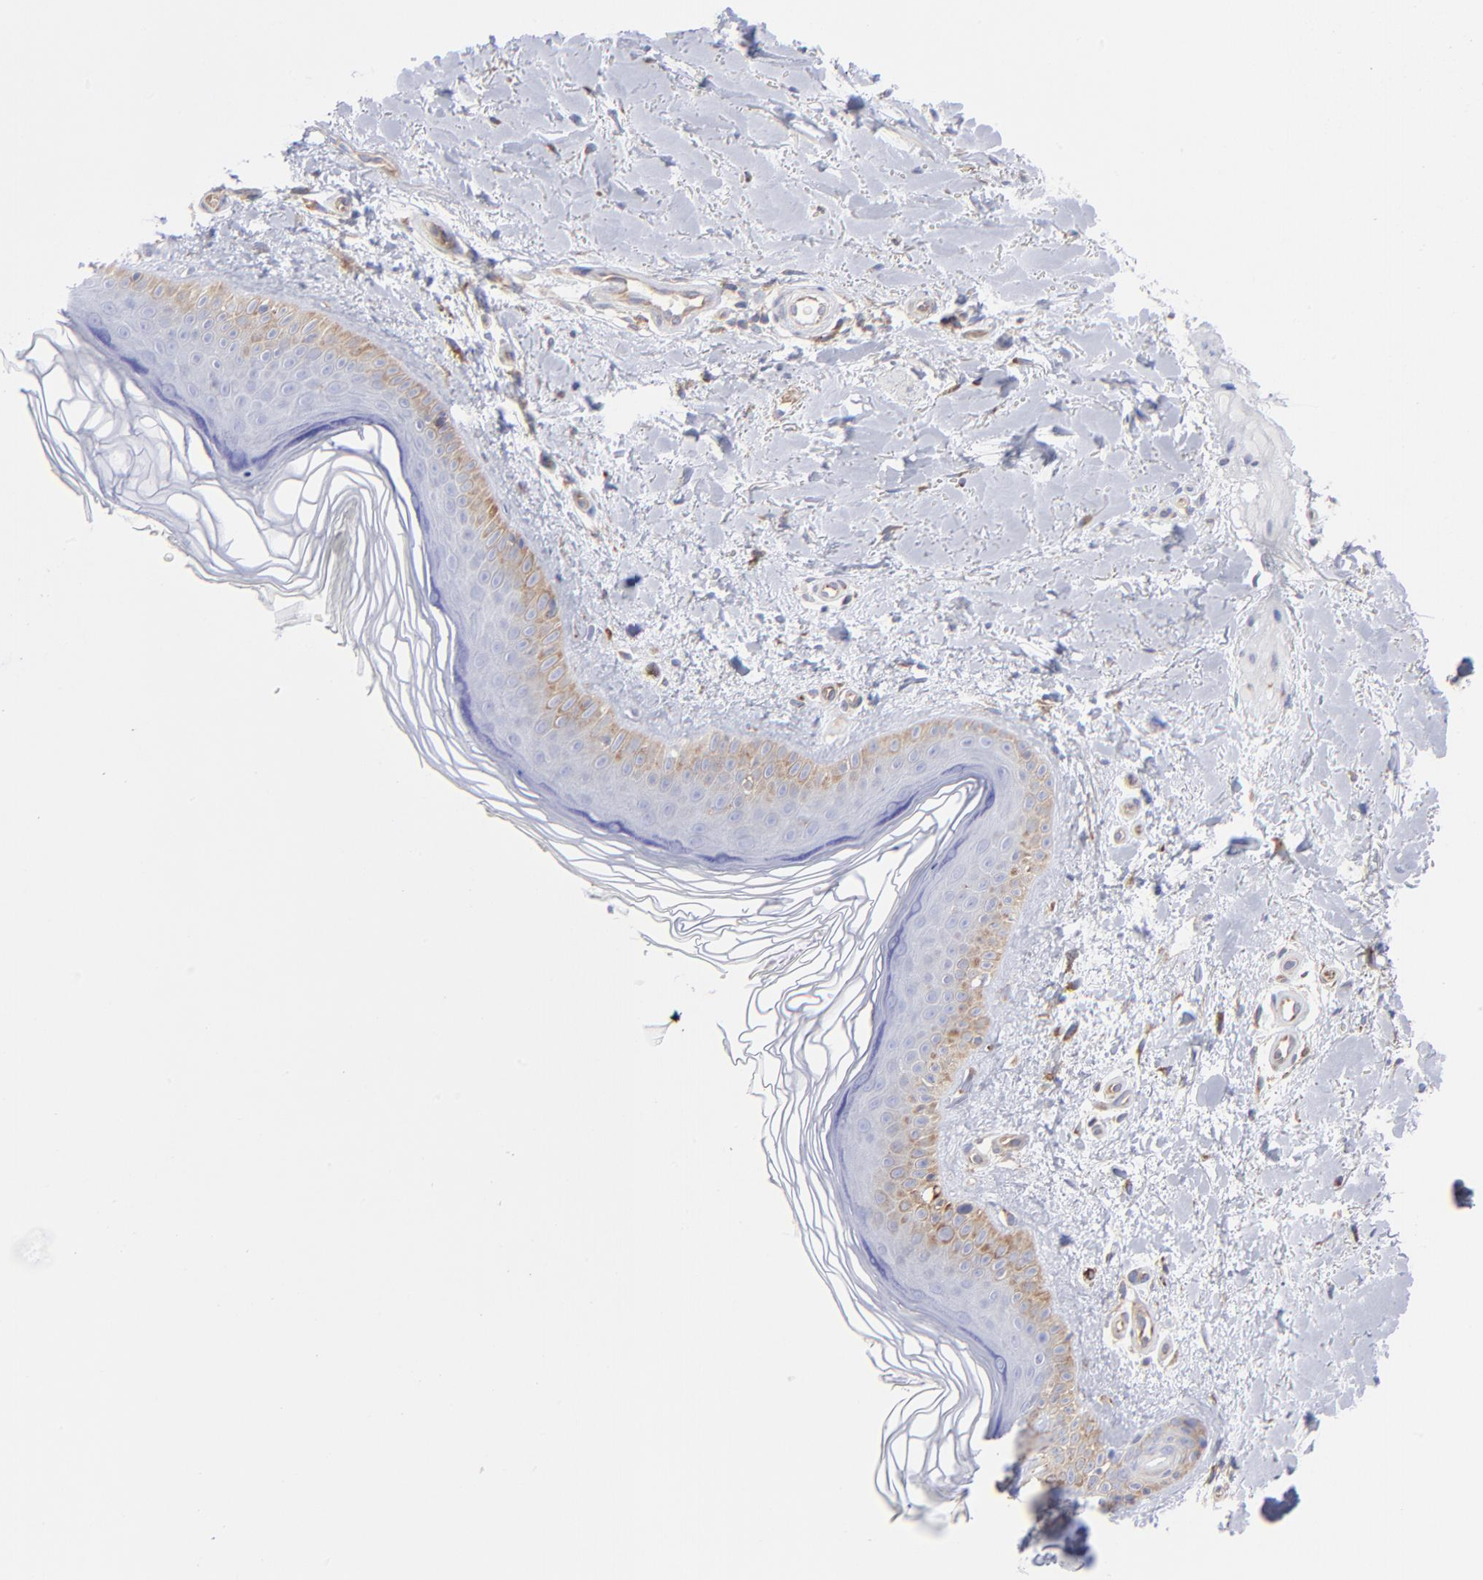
{"staining": {"intensity": "negative", "quantity": "none", "location": "none"}, "tissue": "skin", "cell_type": "Fibroblasts", "image_type": "normal", "snomed": [{"axis": "morphology", "description": "Normal tissue, NOS"}, {"axis": "topography", "description": "Skin"}], "caption": "This is an immunohistochemistry (IHC) histopathology image of unremarkable human skin. There is no staining in fibroblasts.", "gene": "EIF2AK2", "patient": {"sex": "female", "age": 19}}